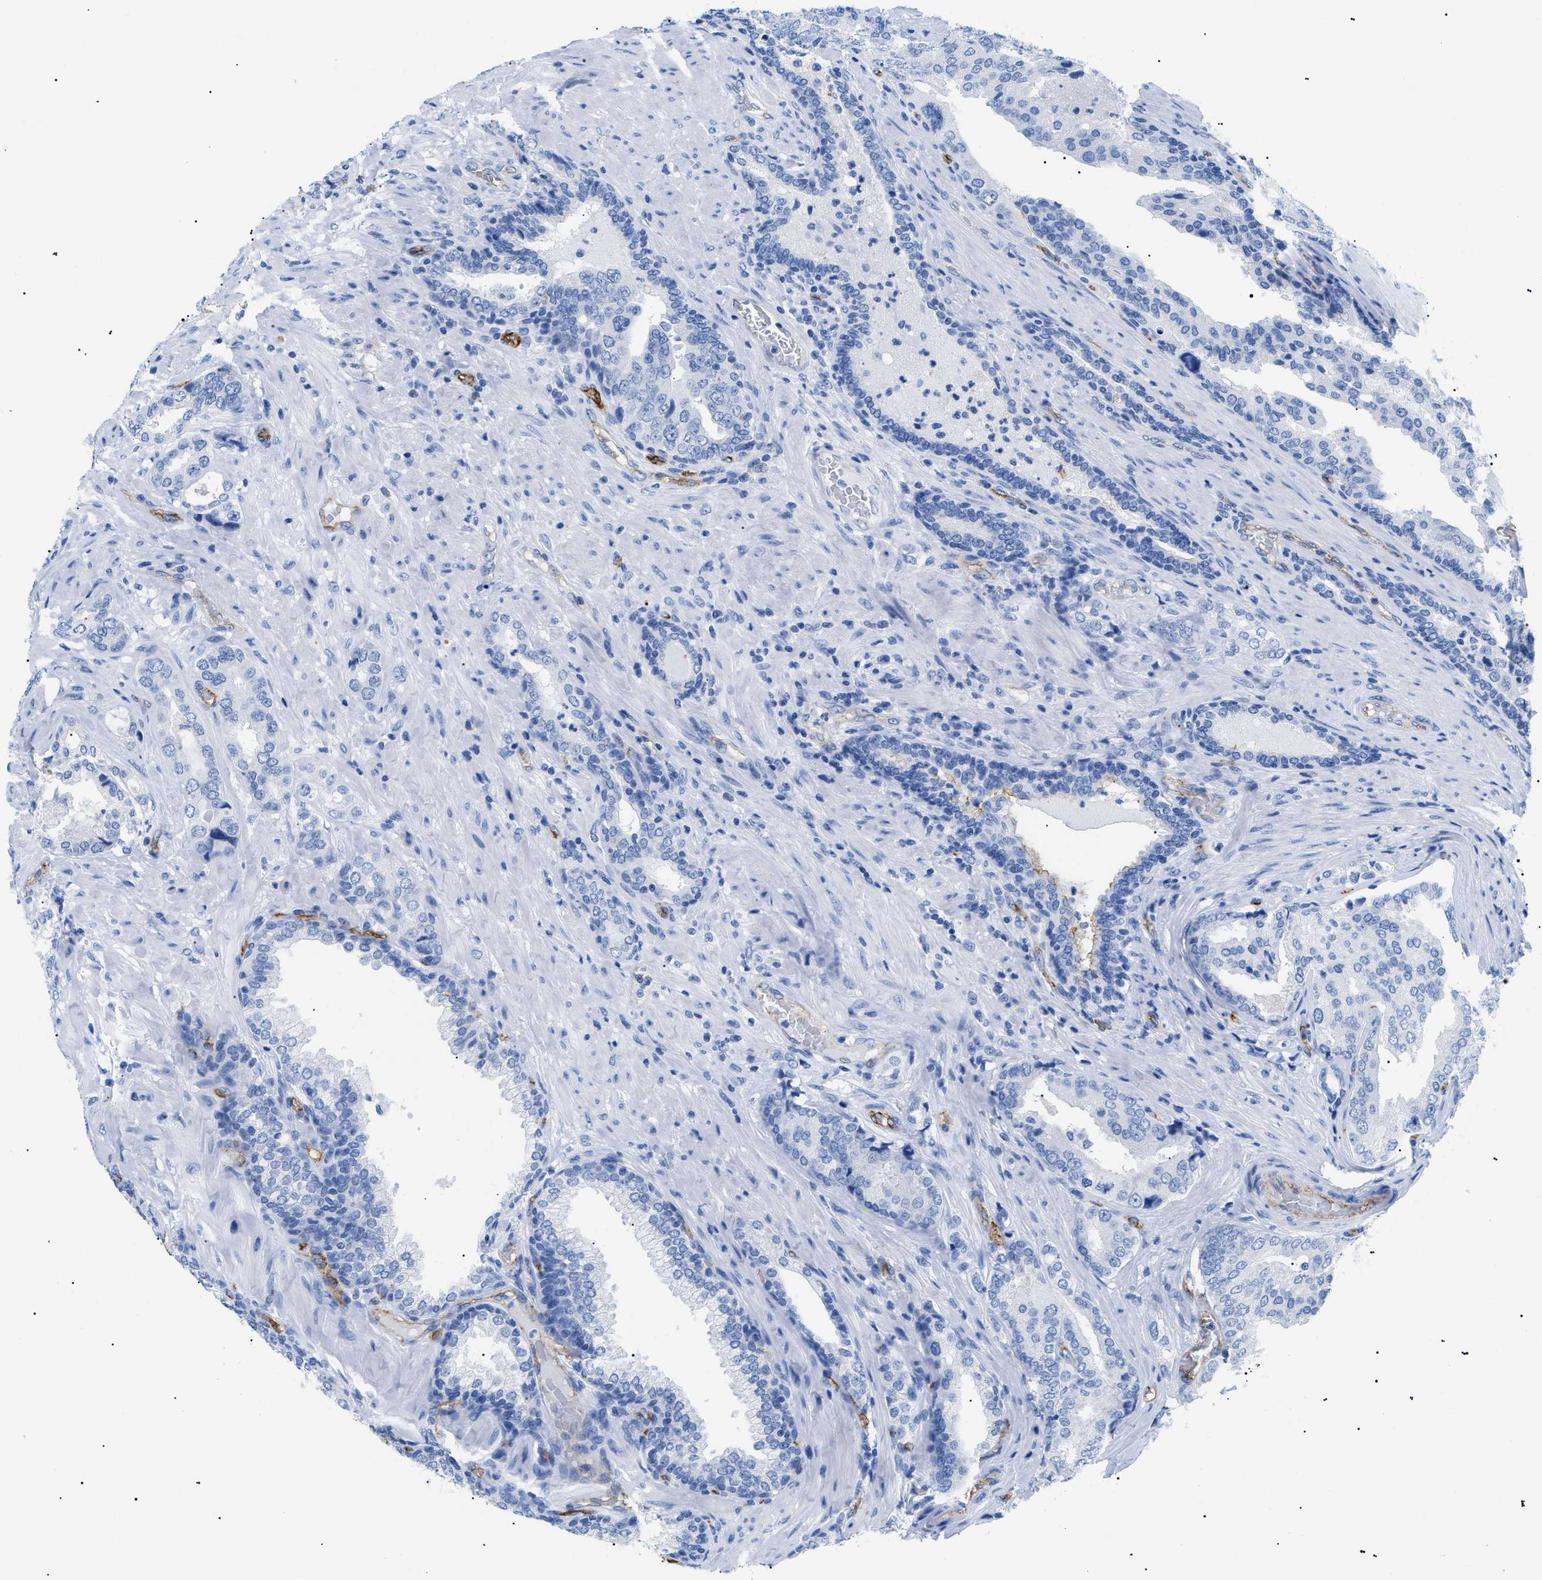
{"staining": {"intensity": "negative", "quantity": "none", "location": "none"}, "tissue": "prostate cancer", "cell_type": "Tumor cells", "image_type": "cancer", "snomed": [{"axis": "morphology", "description": "Adenocarcinoma, High grade"}, {"axis": "topography", "description": "Prostate"}], "caption": "Immunohistochemistry (IHC) histopathology image of prostate high-grade adenocarcinoma stained for a protein (brown), which exhibits no positivity in tumor cells. (DAB (3,3'-diaminobenzidine) immunohistochemistry (IHC) visualized using brightfield microscopy, high magnification).", "gene": "PODXL", "patient": {"sex": "male", "age": 50}}